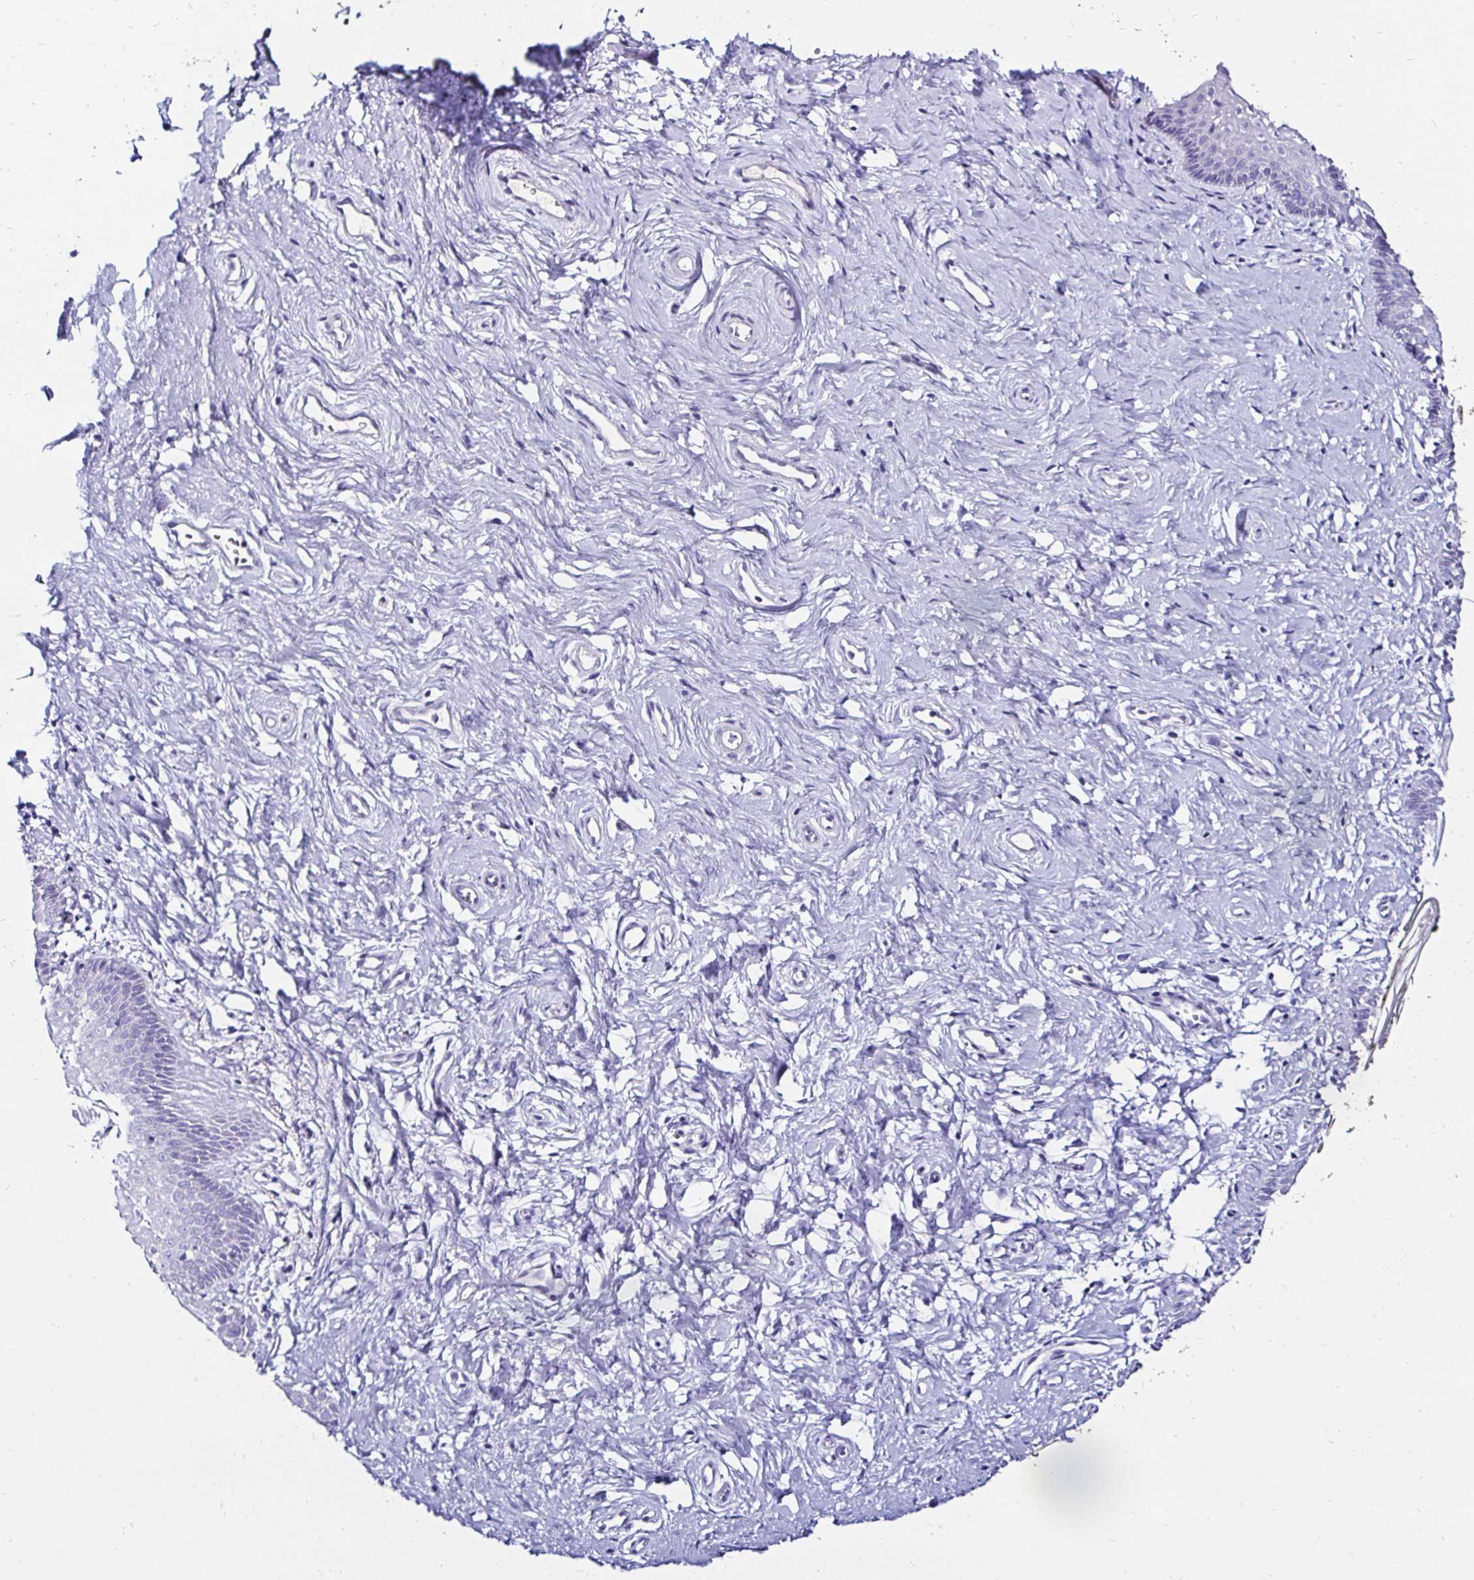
{"staining": {"intensity": "negative", "quantity": "none", "location": "none"}, "tissue": "vagina", "cell_type": "Squamous epithelial cells", "image_type": "normal", "snomed": [{"axis": "morphology", "description": "Normal tissue, NOS"}, {"axis": "topography", "description": "Vagina"}], "caption": "Immunohistochemistry micrograph of normal vagina: human vagina stained with DAB (3,3'-diaminobenzidine) displays no significant protein staining in squamous epithelial cells.", "gene": "KCNT1", "patient": {"sex": "female", "age": 38}}